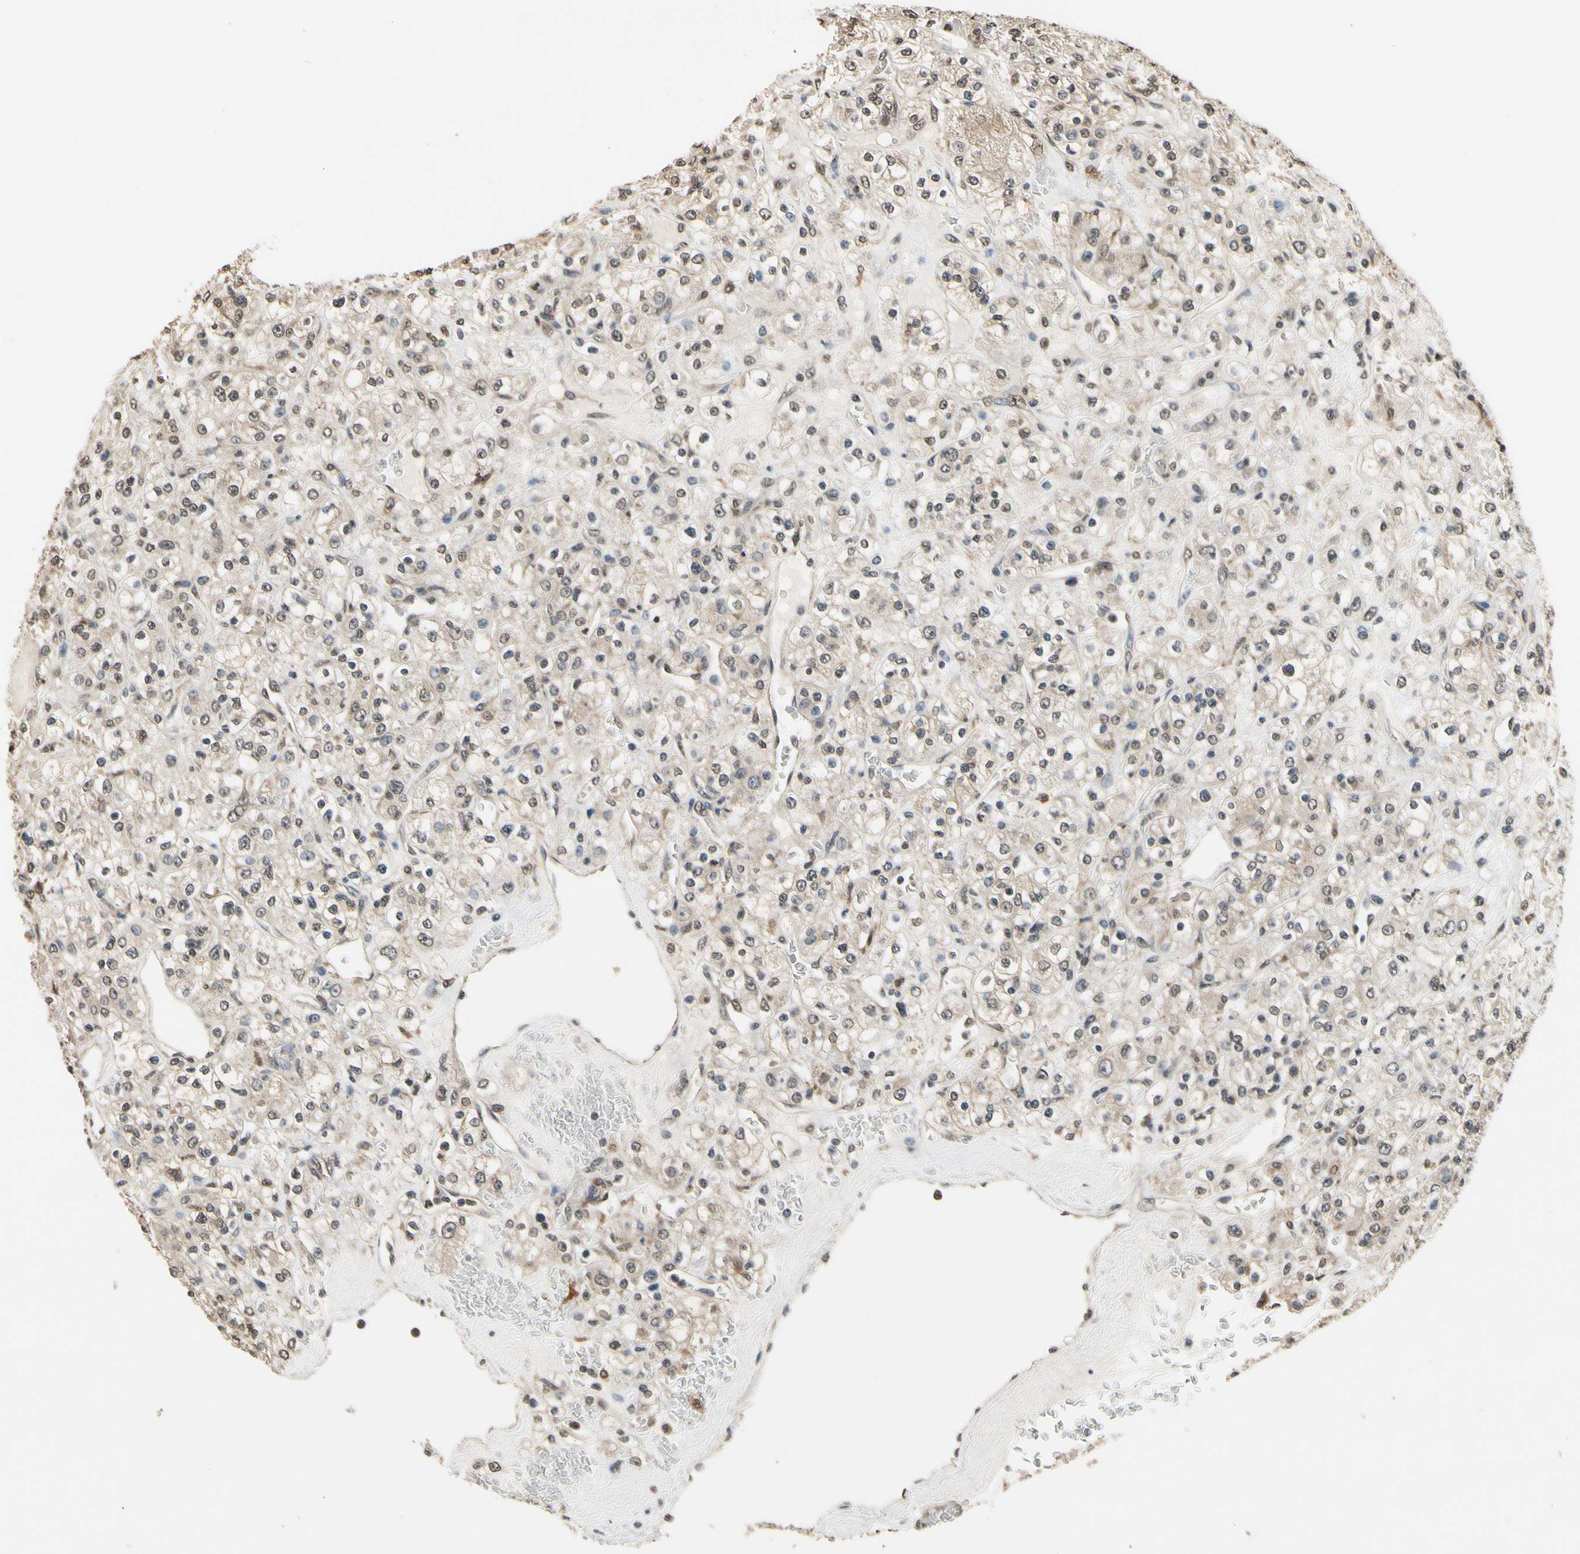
{"staining": {"intensity": "weak", "quantity": ">75%", "location": "cytoplasmic/membranous"}, "tissue": "renal cancer", "cell_type": "Tumor cells", "image_type": "cancer", "snomed": [{"axis": "morphology", "description": "Normal tissue, NOS"}, {"axis": "morphology", "description": "Adenocarcinoma, NOS"}, {"axis": "topography", "description": "Kidney"}], "caption": "Brown immunohistochemical staining in renal adenocarcinoma displays weak cytoplasmic/membranous staining in approximately >75% of tumor cells. (DAB IHC, brown staining for protein, blue staining for nuclei).", "gene": "GCLC", "patient": {"sex": "female", "age": 72}}